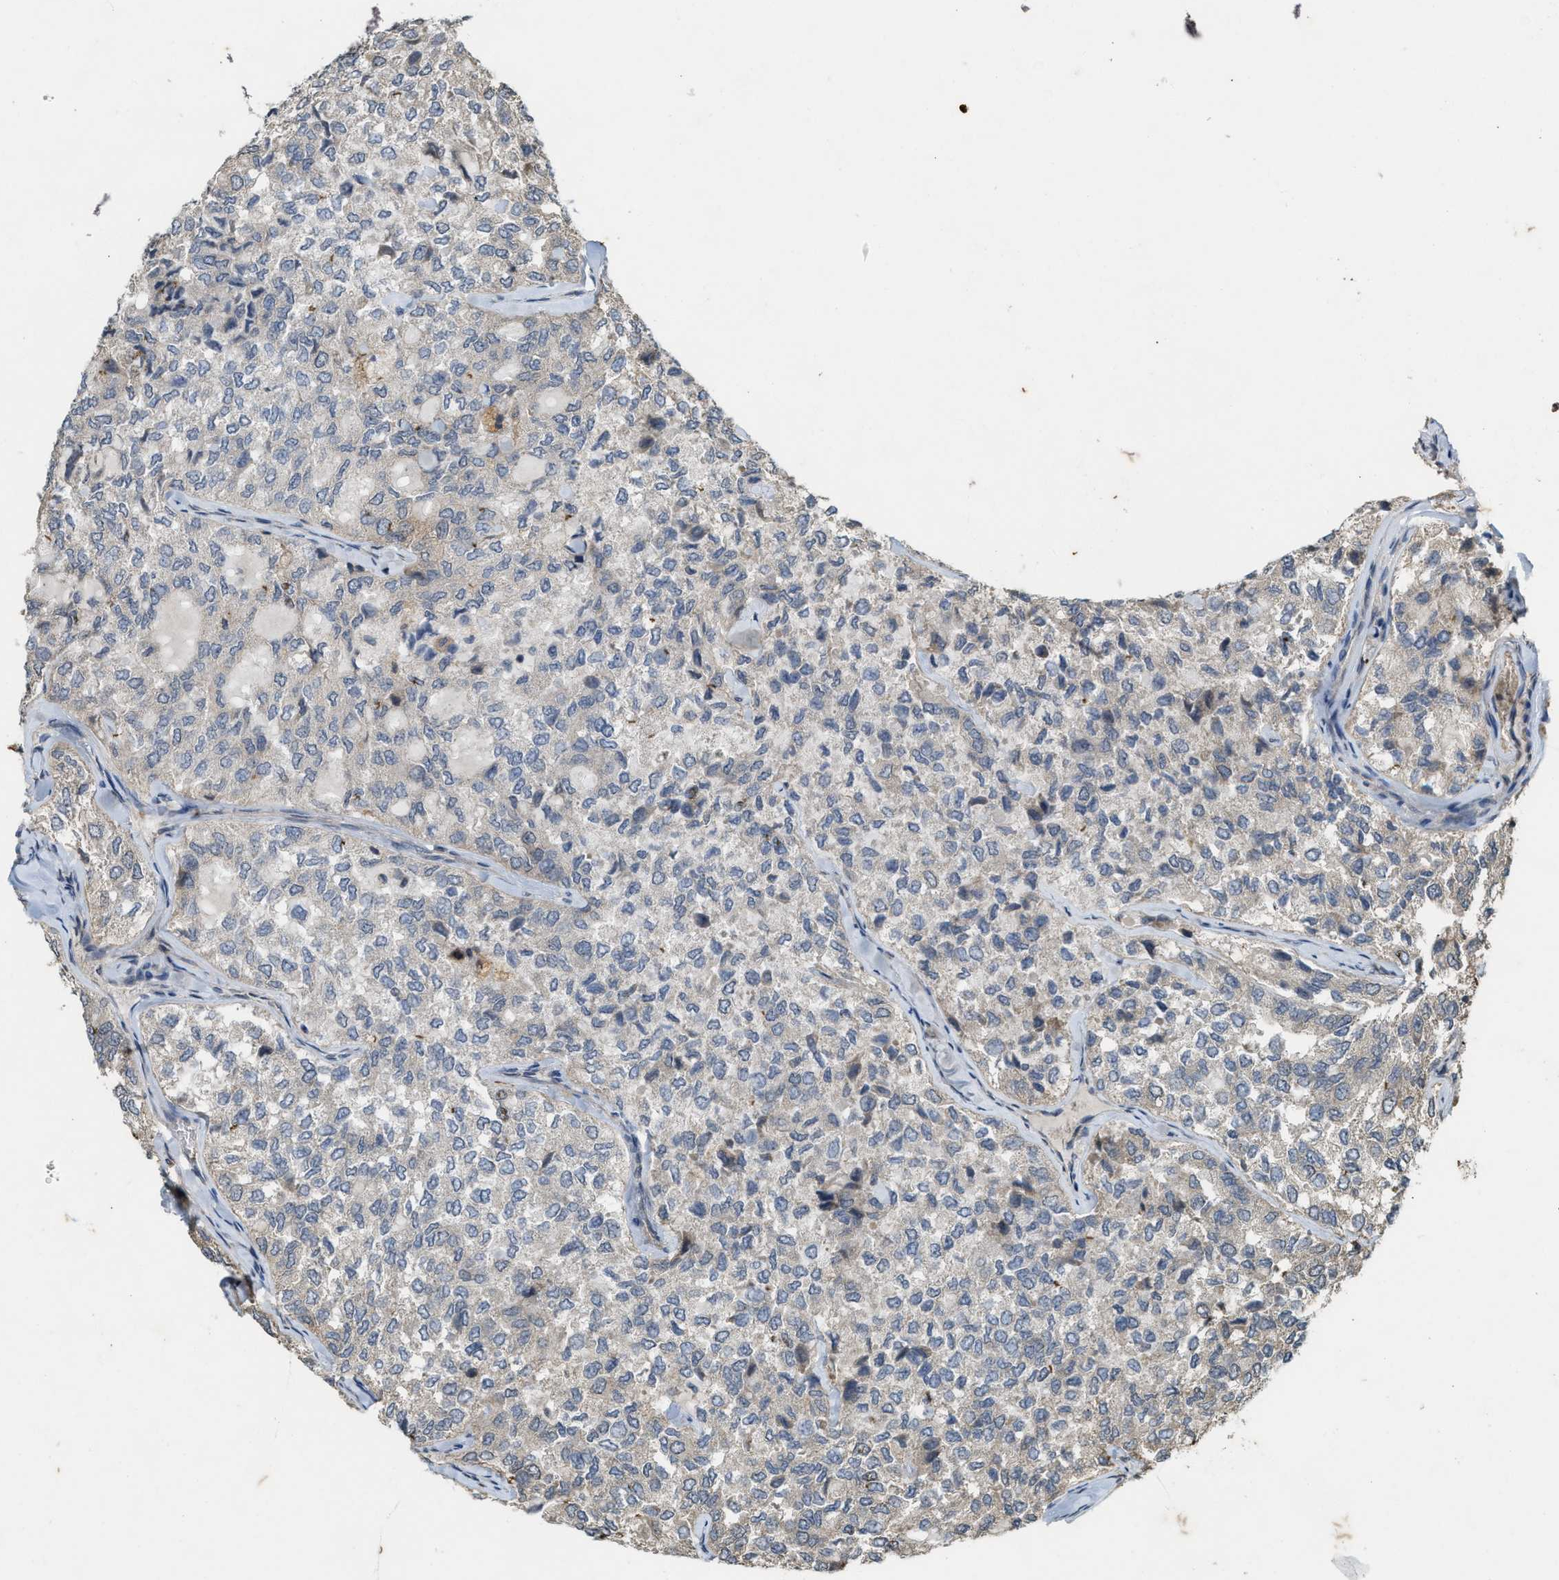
{"staining": {"intensity": "weak", "quantity": "<25%", "location": "cytoplasmic/membranous"}, "tissue": "thyroid cancer", "cell_type": "Tumor cells", "image_type": "cancer", "snomed": [{"axis": "morphology", "description": "Follicular adenoma carcinoma, NOS"}, {"axis": "topography", "description": "Thyroid gland"}], "caption": "High power microscopy histopathology image of an immunohistochemistry photomicrograph of follicular adenoma carcinoma (thyroid), revealing no significant positivity in tumor cells.", "gene": "KIF21A", "patient": {"sex": "male", "age": 75}}